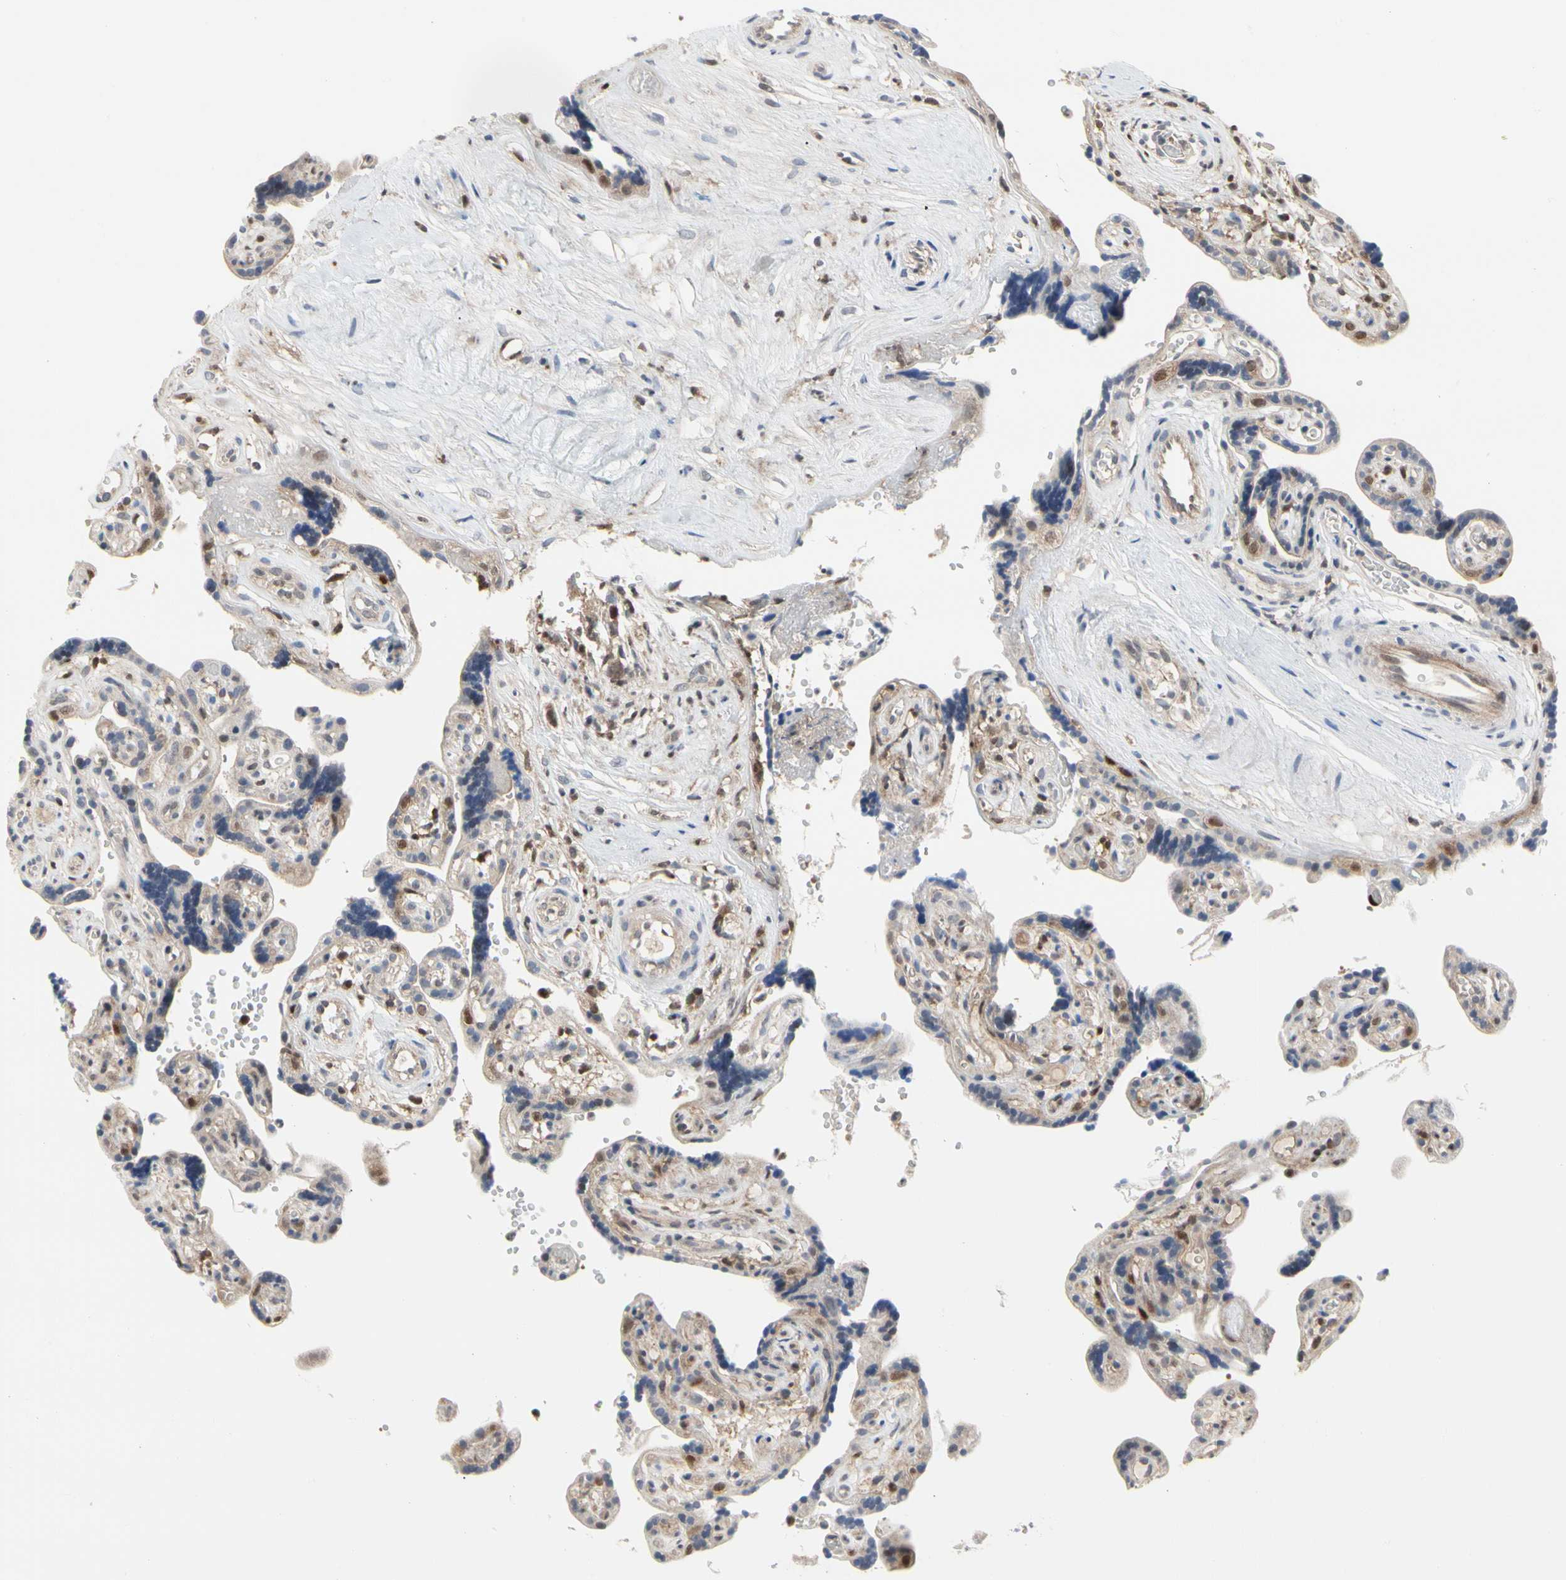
{"staining": {"intensity": "weak", "quantity": "25%-75%", "location": "cytoplasmic/membranous"}, "tissue": "placenta", "cell_type": "Decidual cells", "image_type": "normal", "snomed": [{"axis": "morphology", "description": "Normal tissue, NOS"}, {"axis": "topography", "description": "Placenta"}], "caption": "This is an image of immunohistochemistry (IHC) staining of benign placenta, which shows weak staining in the cytoplasmic/membranous of decidual cells.", "gene": "CDK5", "patient": {"sex": "female", "age": 30}}